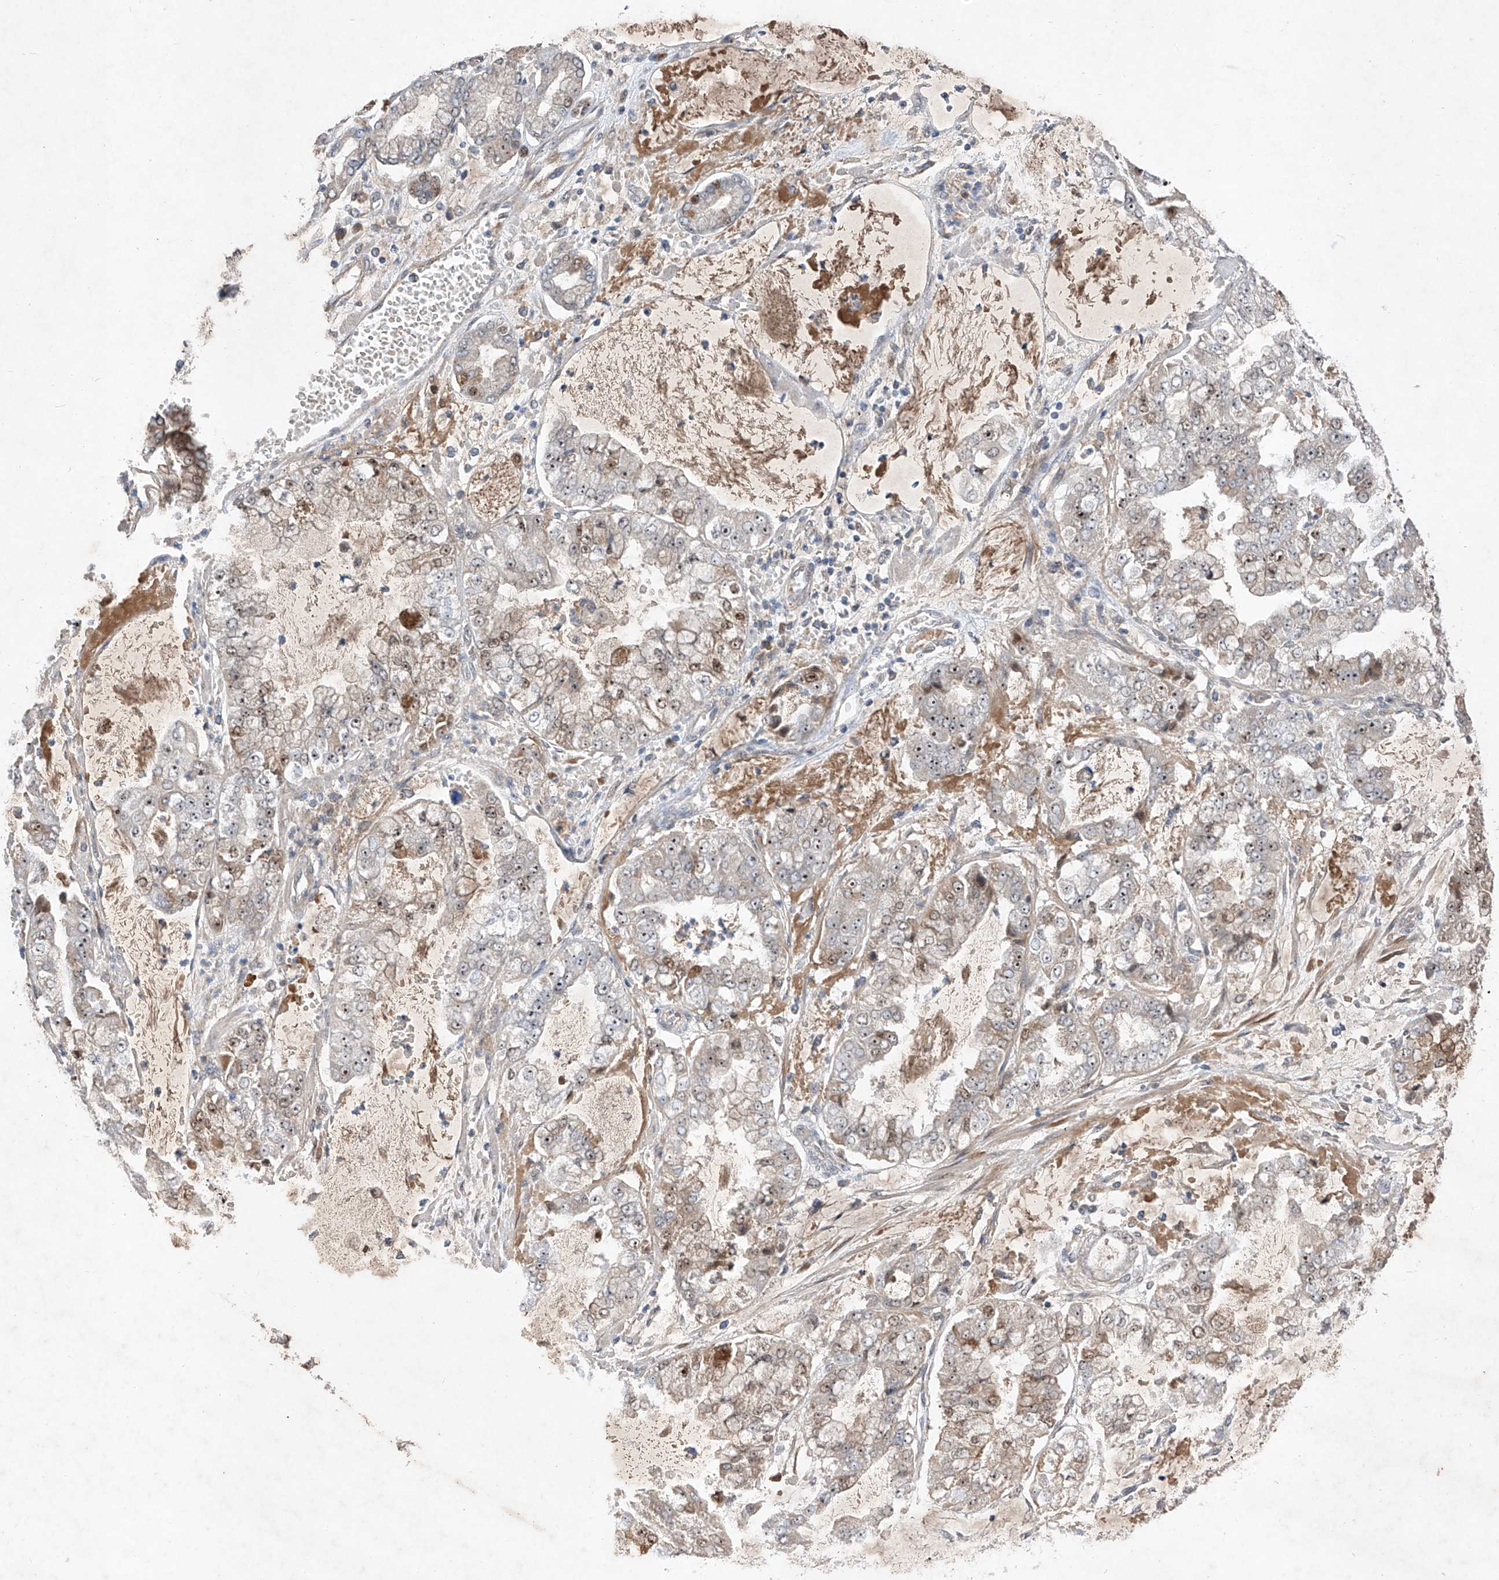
{"staining": {"intensity": "moderate", "quantity": "25%-75%", "location": "cytoplasmic/membranous,nuclear"}, "tissue": "stomach cancer", "cell_type": "Tumor cells", "image_type": "cancer", "snomed": [{"axis": "morphology", "description": "Adenocarcinoma, NOS"}, {"axis": "topography", "description": "Stomach"}], "caption": "Immunohistochemistry micrograph of stomach adenocarcinoma stained for a protein (brown), which exhibits medium levels of moderate cytoplasmic/membranous and nuclear positivity in approximately 25%-75% of tumor cells.", "gene": "FAM135A", "patient": {"sex": "male", "age": 76}}